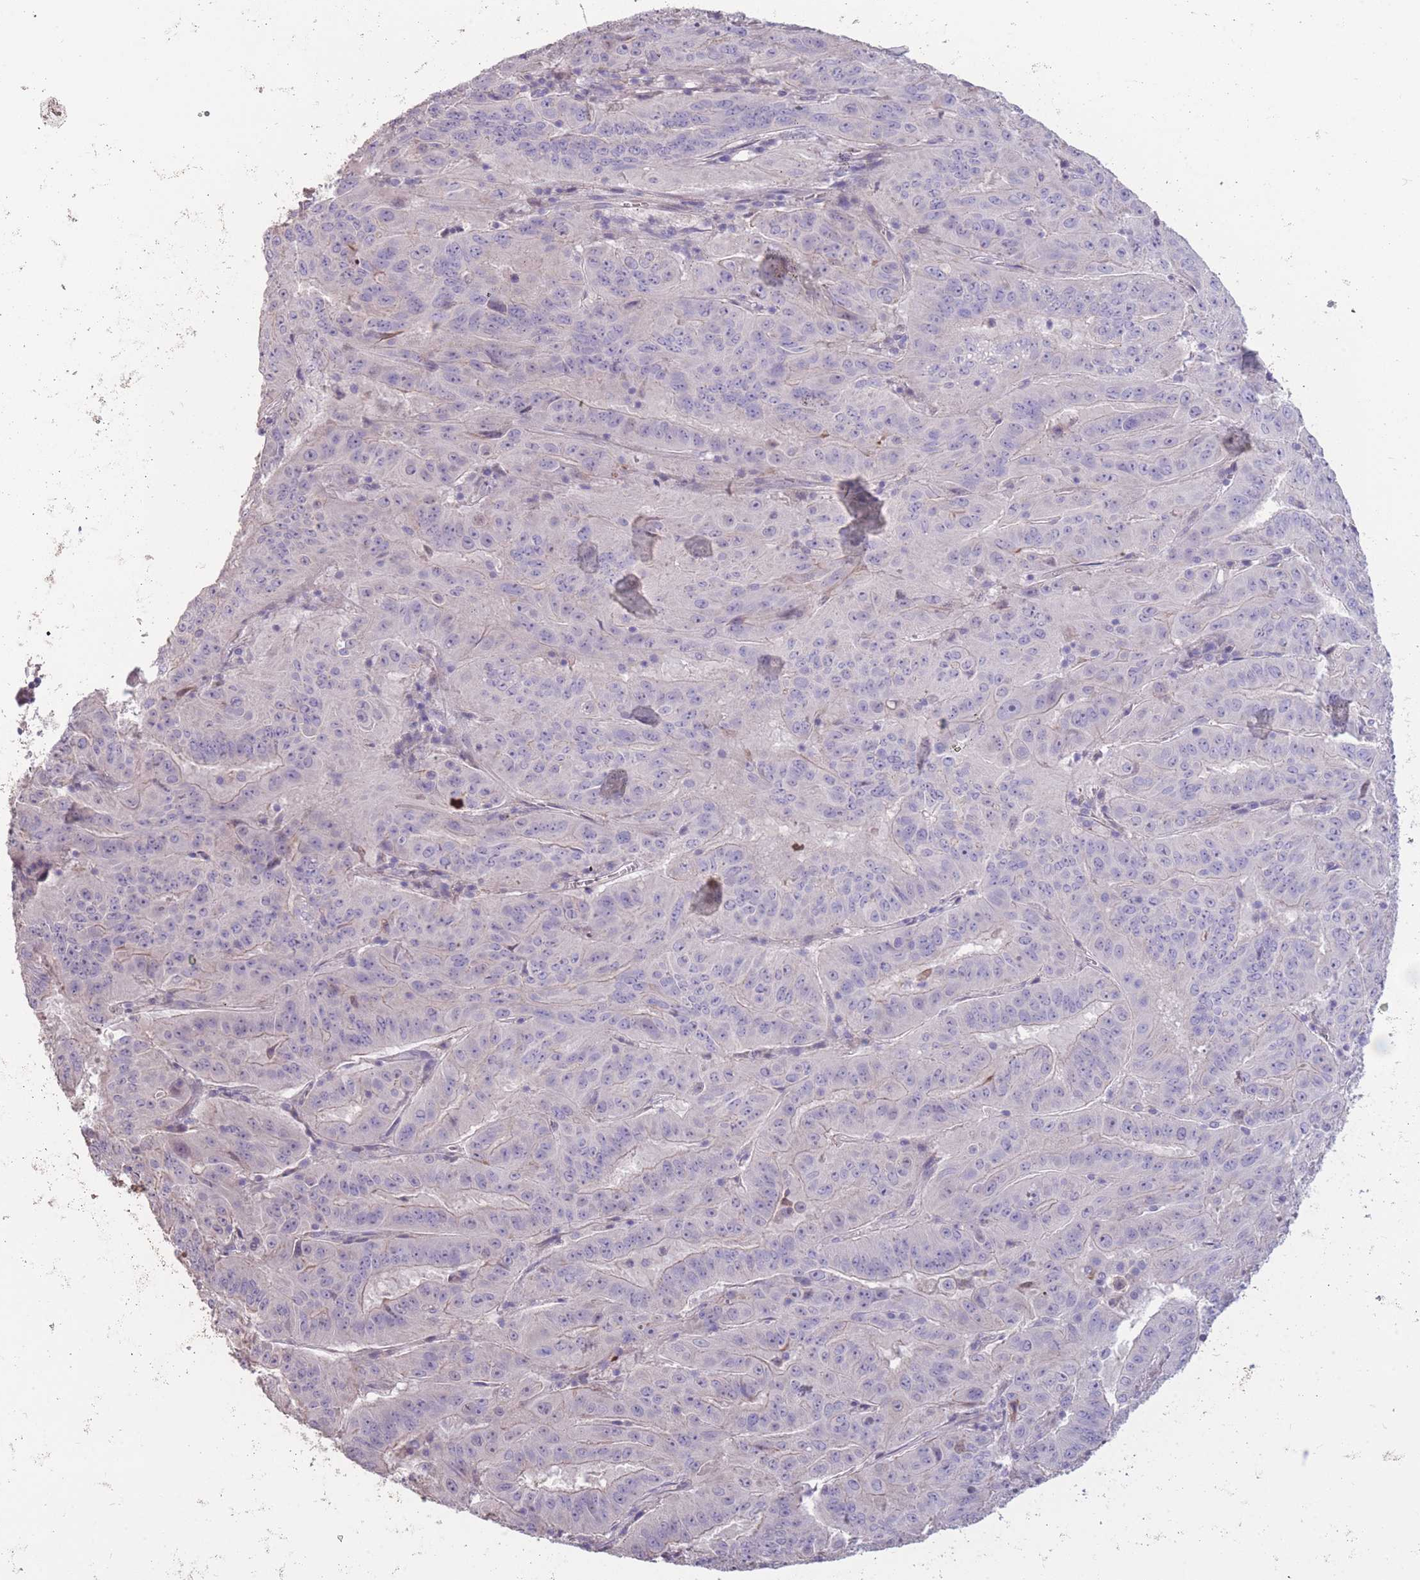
{"staining": {"intensity": "negative", "quantity": "none", "location": "none"}, "tissue": "pancreatic cancer", "cell_type": "Tumor cells", "image_type": "cancer", "snomed": [{"axis": "morphology", "description": "Adenocarcinoma, NOS"}, {"axis": "topography", "description": "Pancreas"}], "caption": "Pancreatic cancer was stained to show a protein in brown. There is no significant positivity in tumor cells.", "gene": "RSPH10B", "patient": {"sex": "male", "age": 63}}